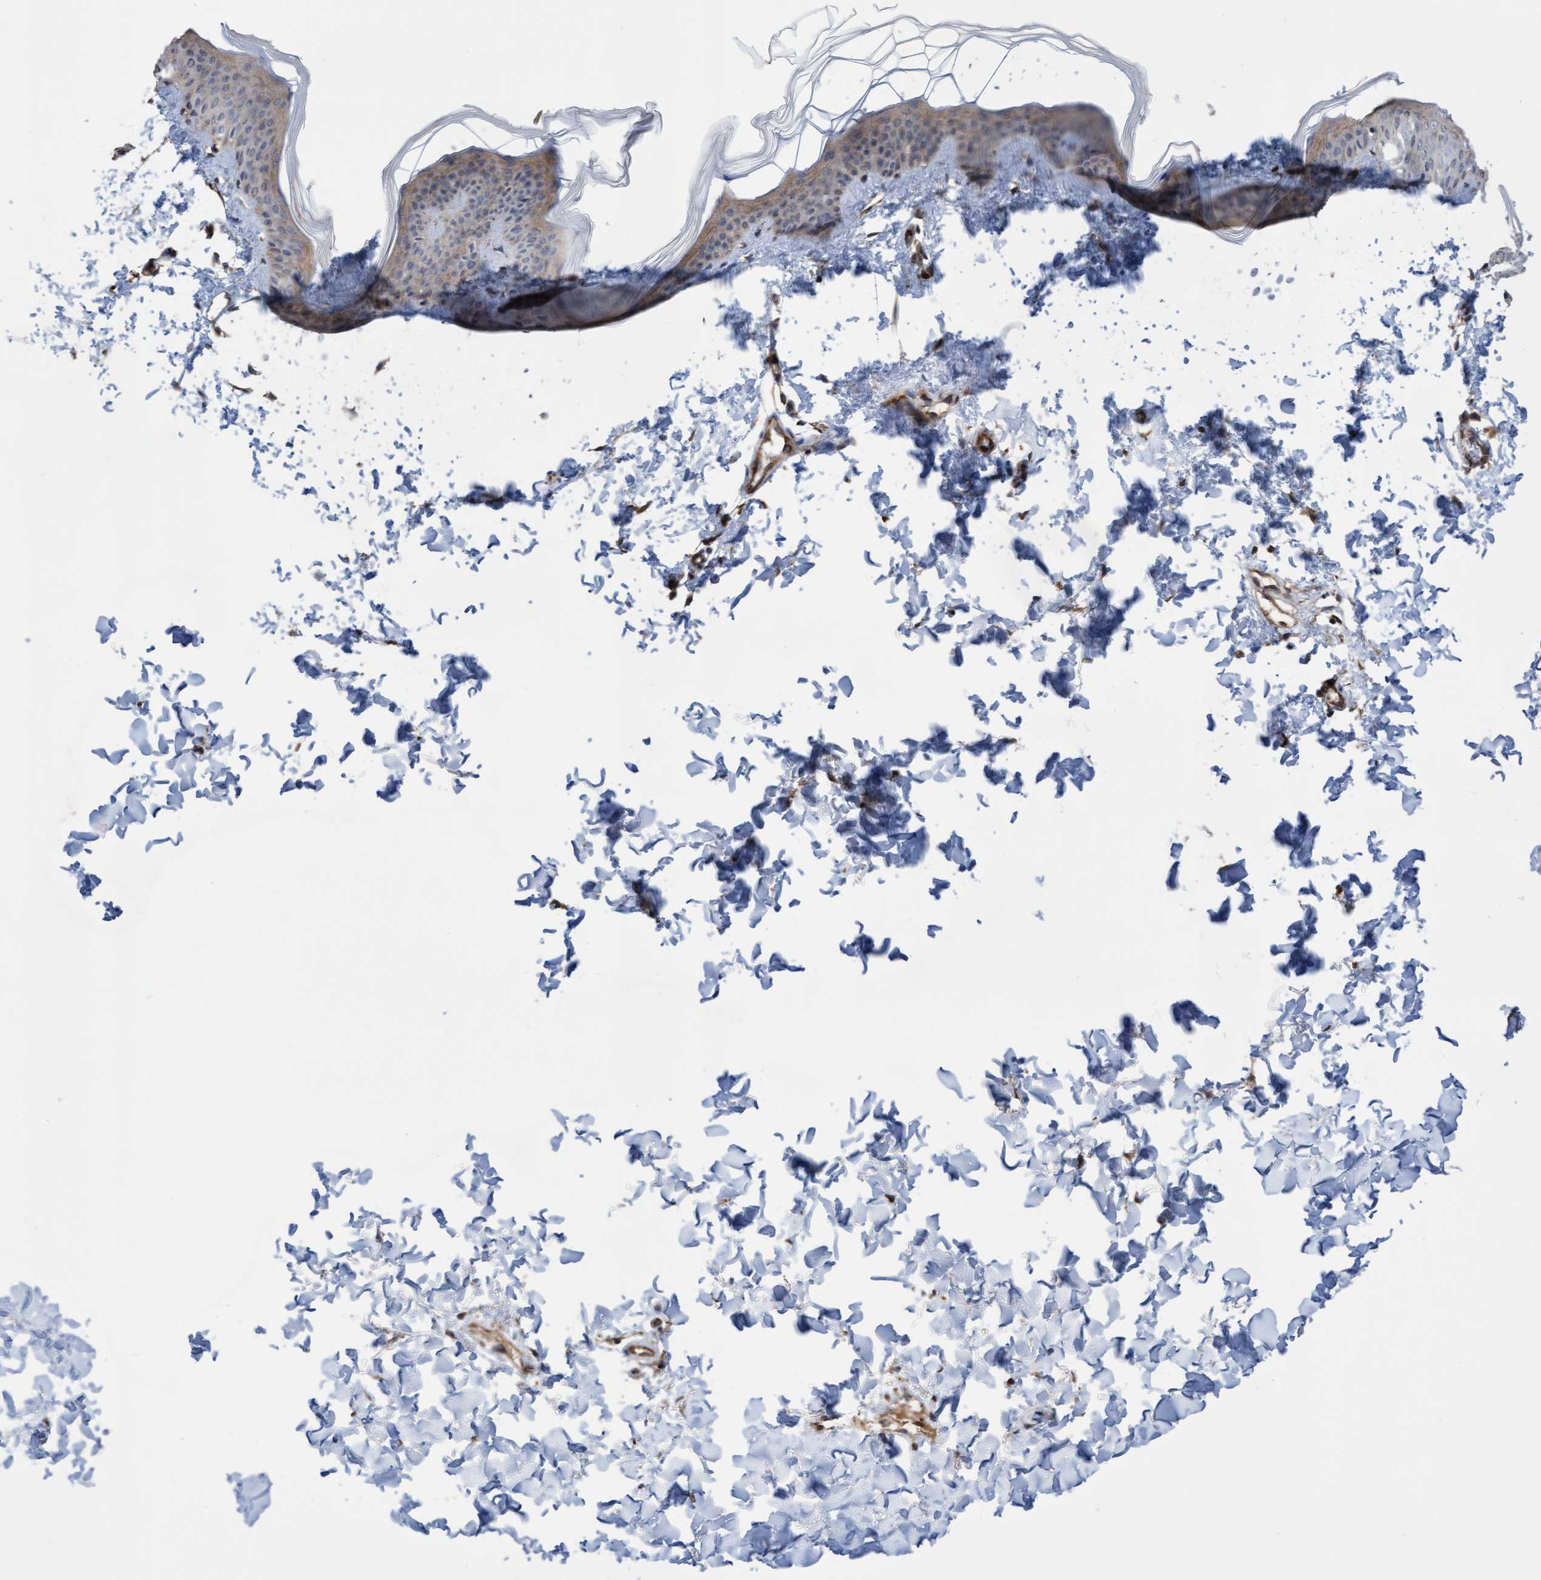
{"staining": {"intensity": "moderate", "quantity": ">75%", "location": "cytoplasmic/membranous"}, "tissue": "skin", "cell_type": "Fibroblasts", "image_type": "normal", "snomed": [{"axis": "morphology", "description": "Normal tissue, NOS"}, {"axis": "topography", "description": "Skin"}], "caption": "Skin stained with DAB immunohistochemistry (IHC) reveals medium levels of moderate cytoplasmic/membranous staining in about >75% of fibroblasts.", "gene": "ITFG1", "patient": {"sex": "female", "age": 17}}